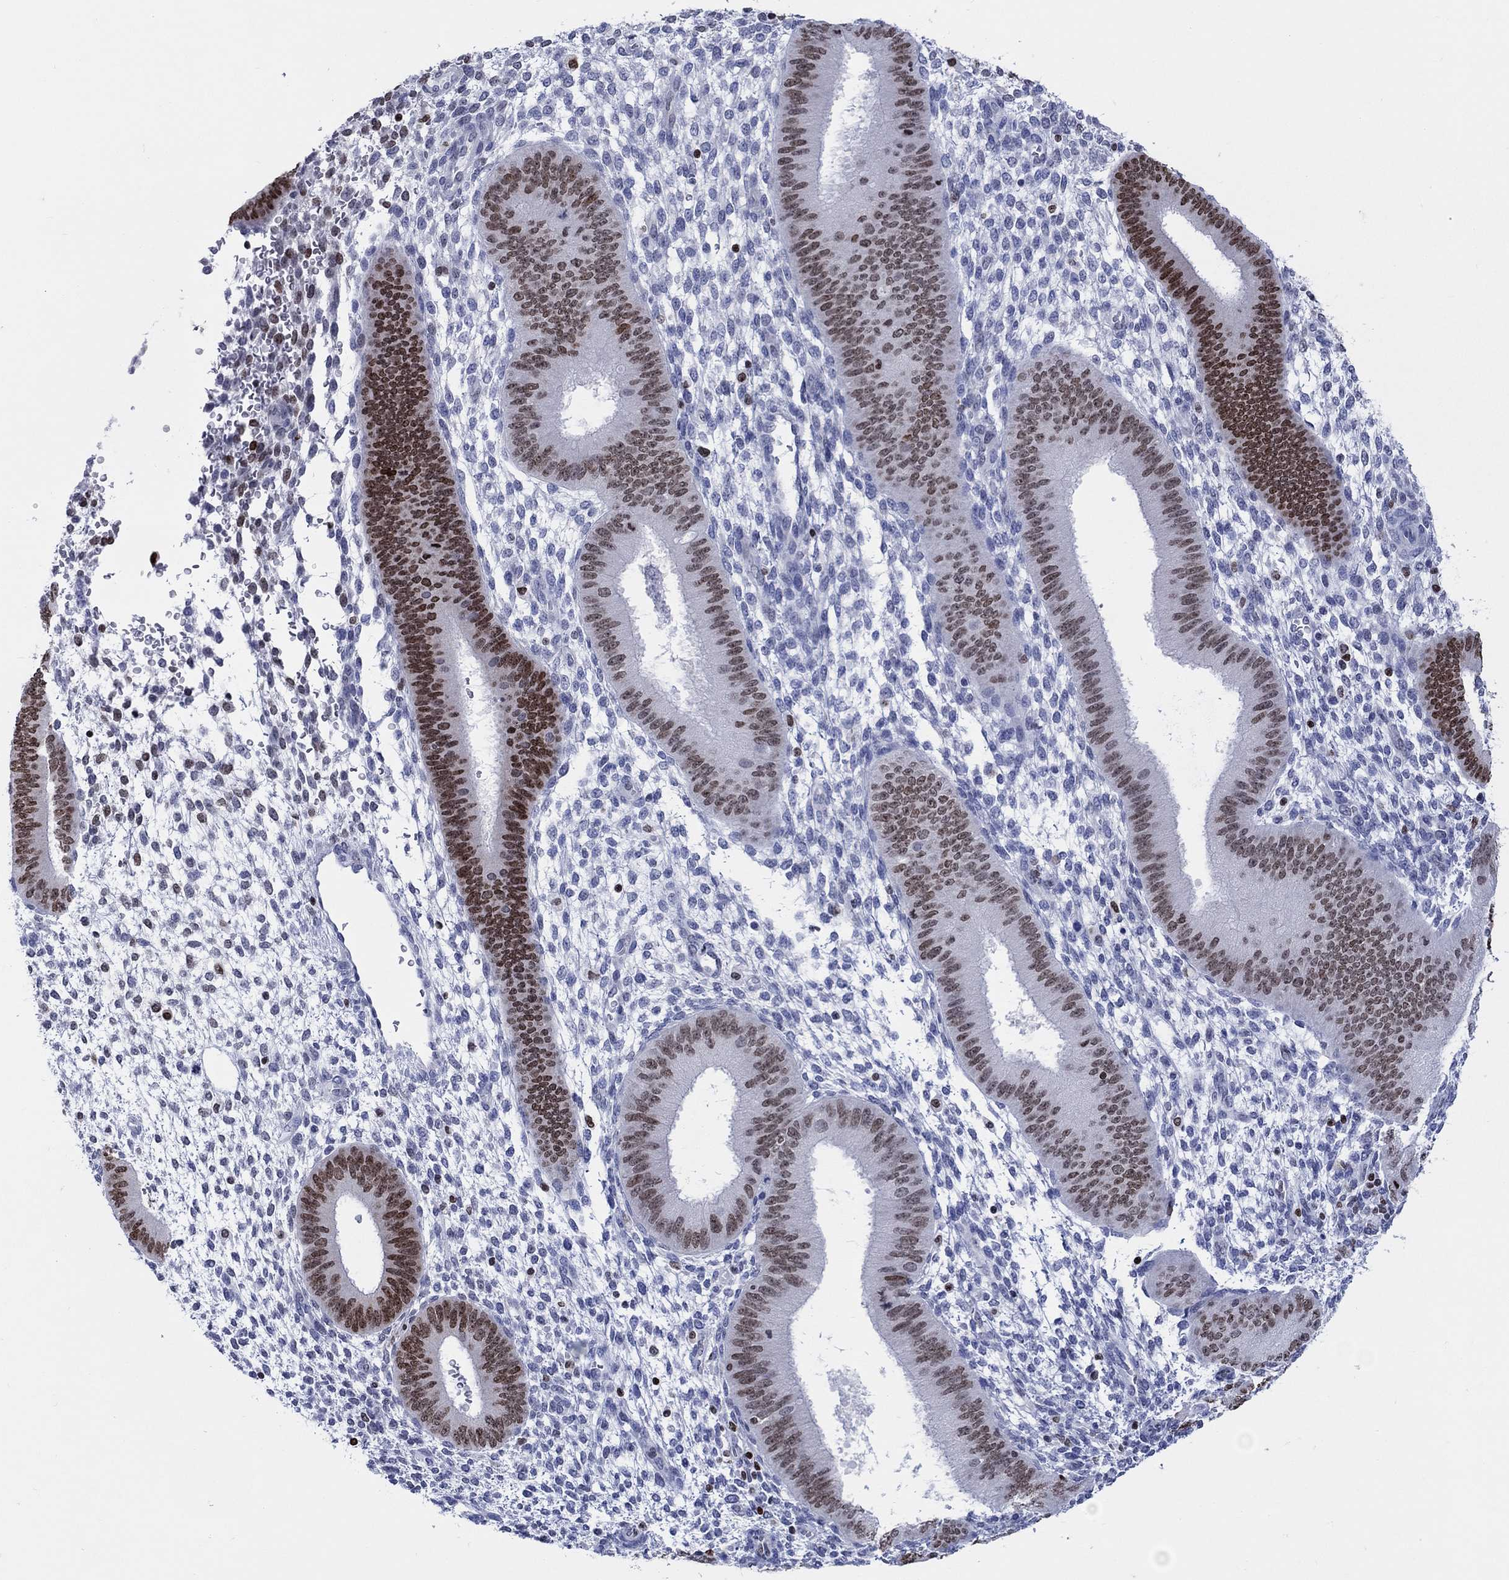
{"staining": {"intensity": "negative", "quantity": "none", "location": "none"}, "tissue": "endometrium", "cell_type": "Cells in endometrial stroma", "image_type": "normal", "snomed": [{"axis": "morphology", "description": "Normal tissue, NOS"}, {"axis": "topography", "description": "Endometrium"}], "caption": "Cells in endometrial stroma show no significant protein positivity in benign endometrium.", "gene": "HMGA1", "patient": {"sex": "female", "age": 39}}